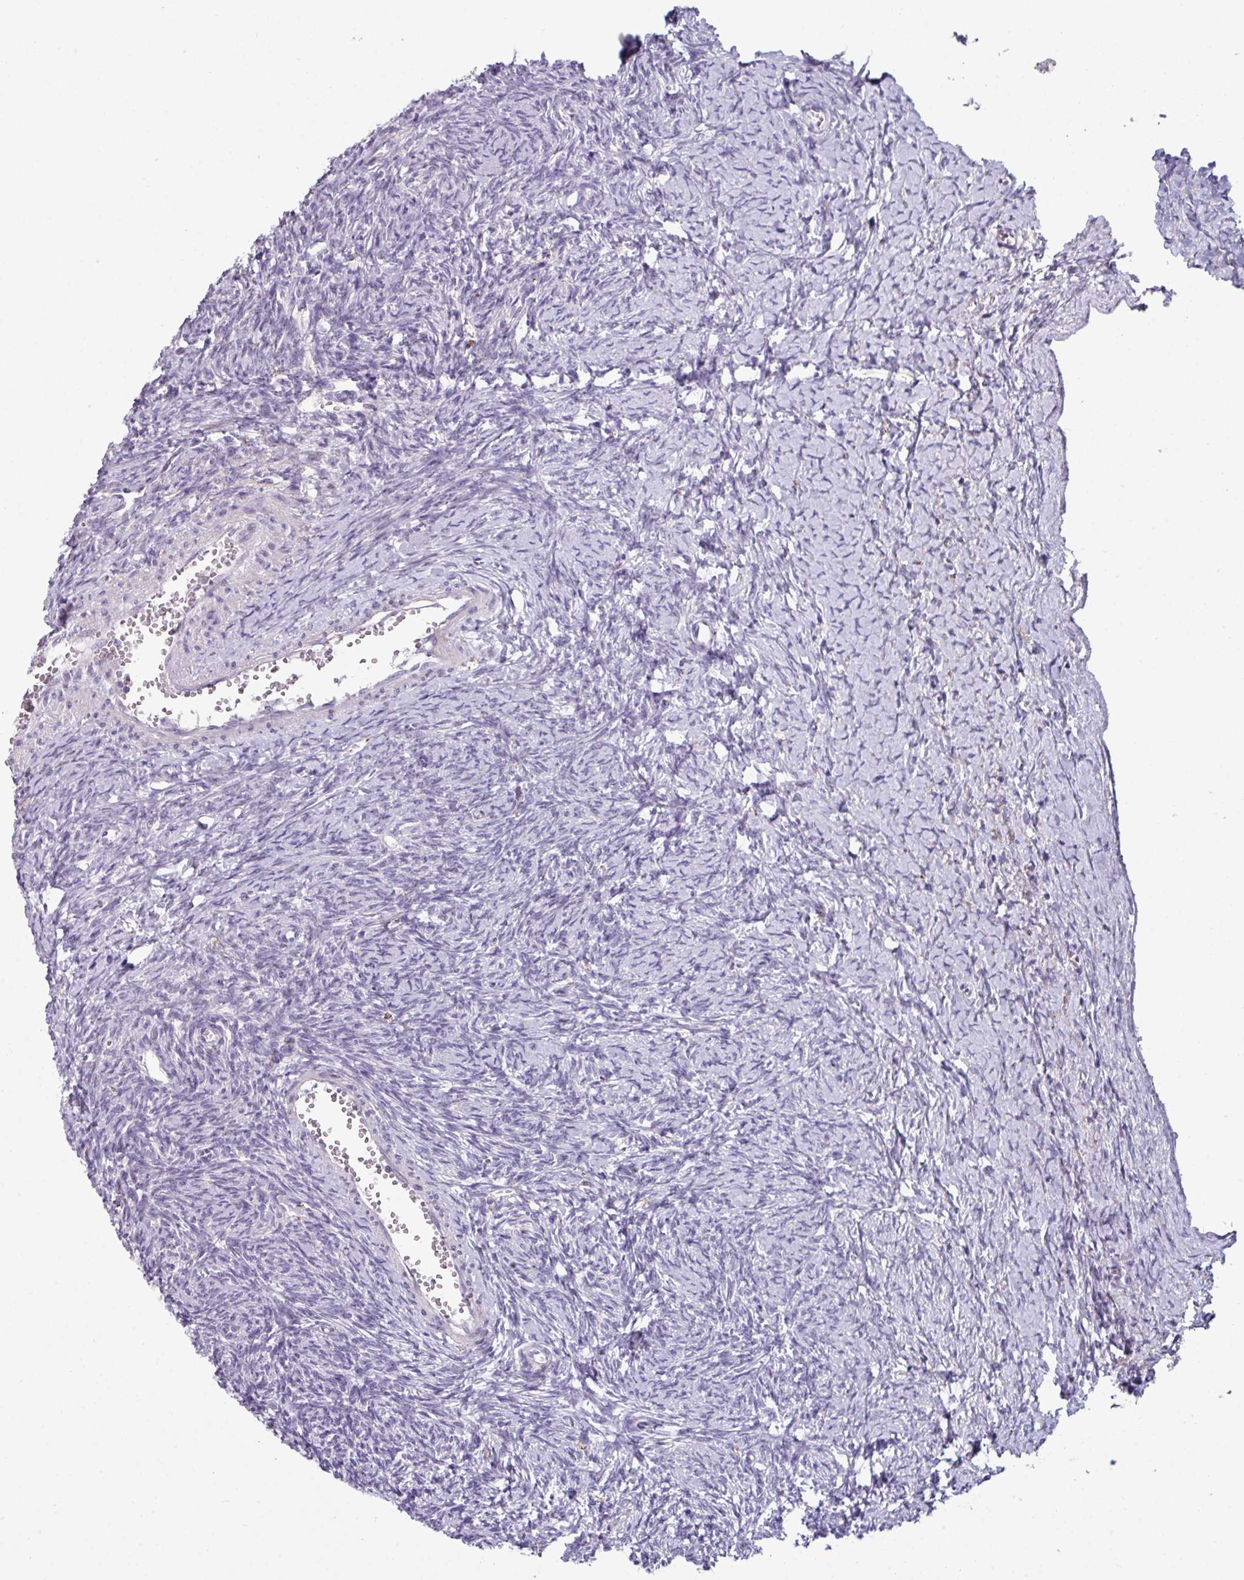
{"staining": {"intensity": "moderate", "quantity": "<25%", "location": "nuclear"}, "tissue": "ovary", "cell_type": "Ovarian stroma cells", "image_type": "normal", "snomed": [{"axis": "morphology", "description": "Normal tissue, NOS"}, {"axis": "topography", "description": "Ovary"}], "caption": "This image displays immunohistochemistry staining of normal human ovary, with low moderate nuclear staining in about <25% of ovarian stroma cells.", "gene": "BMS1", "patient": {"sex": "female", "age": 39}}